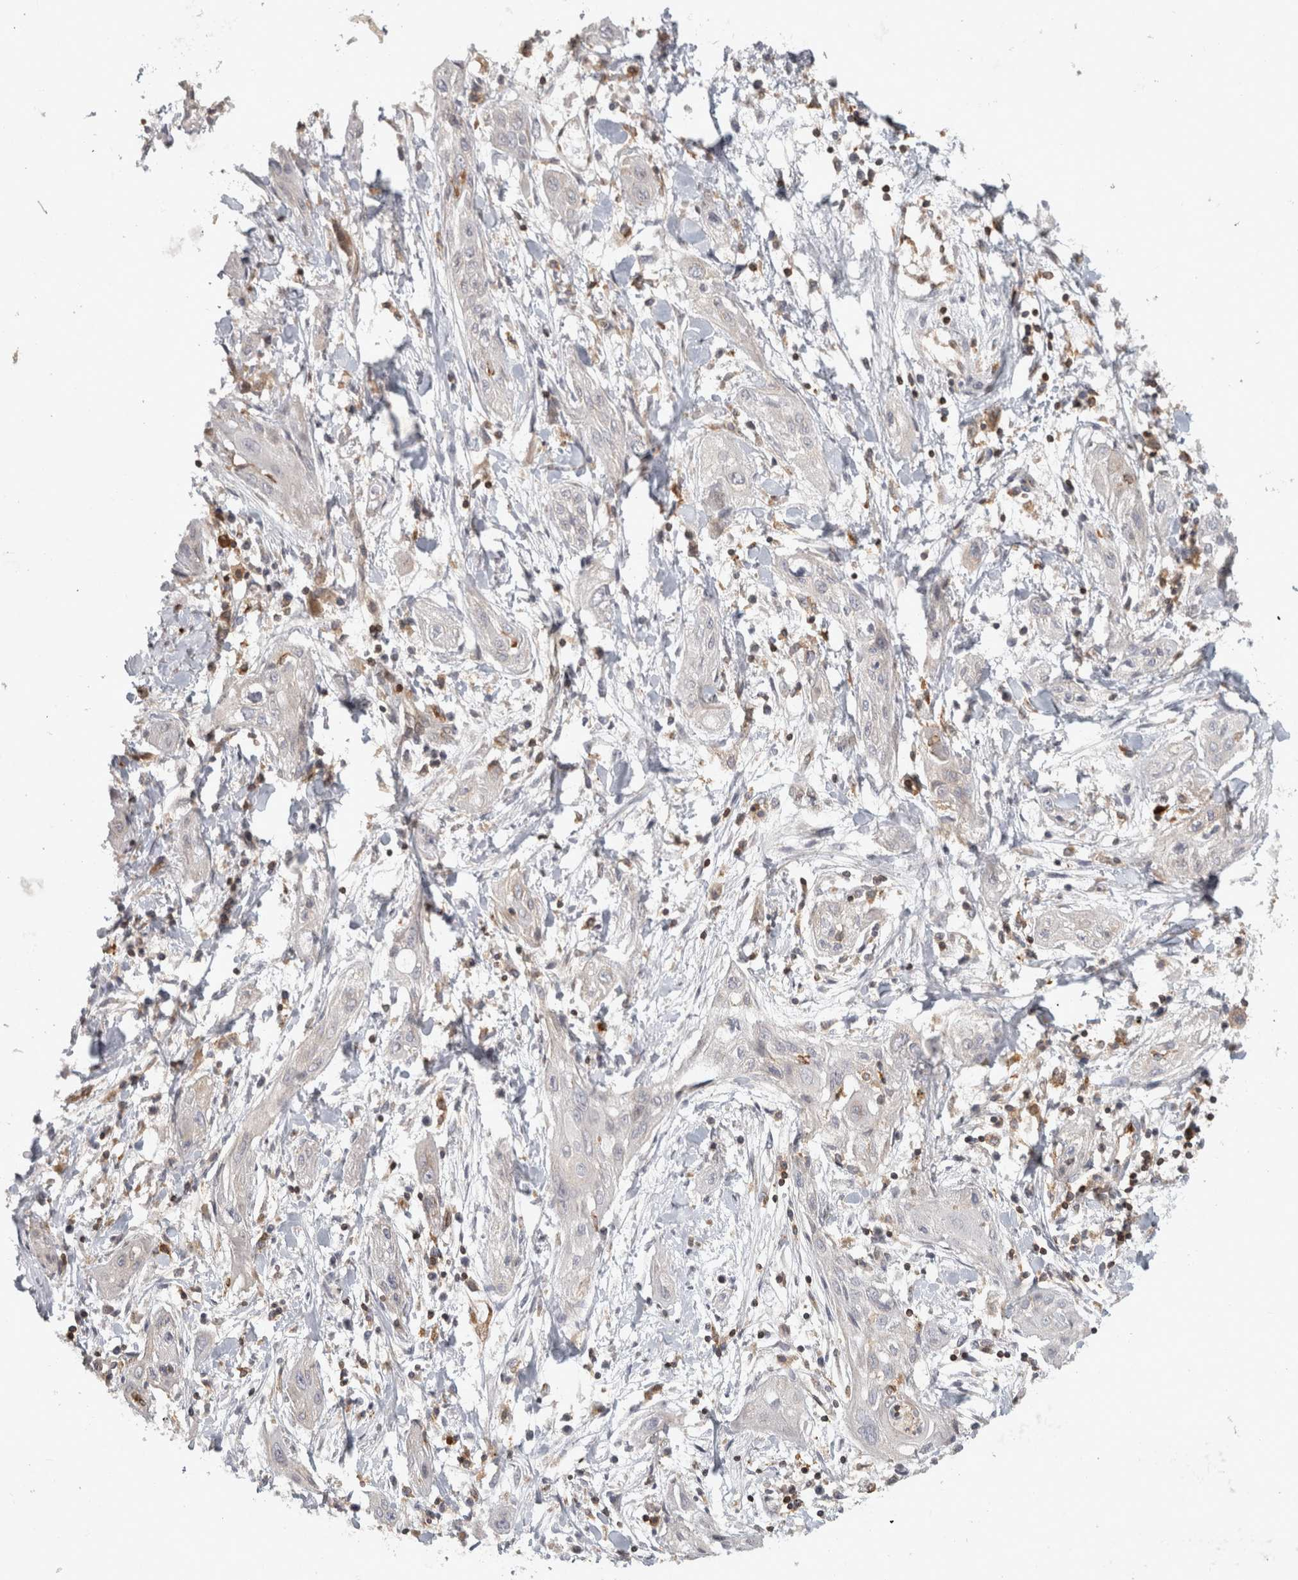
{"staining": {"intensity": "negative", "quantity": "none", "location": "none"}, "tissue": "lung cancer", "cell_type": "Tumor cells", "image_type": "cancer", "snomed": [{"axis": "morphology", "description": "Squamous cell carcinoma, NOS"}, {"axis": "topography", "description": "Lung"}], "caption": "Tumor cells show no significant staining in lung squamous cell carcinoma.", "gene": "HLA-E", "patient": {"sex": "female", "age": 47}}